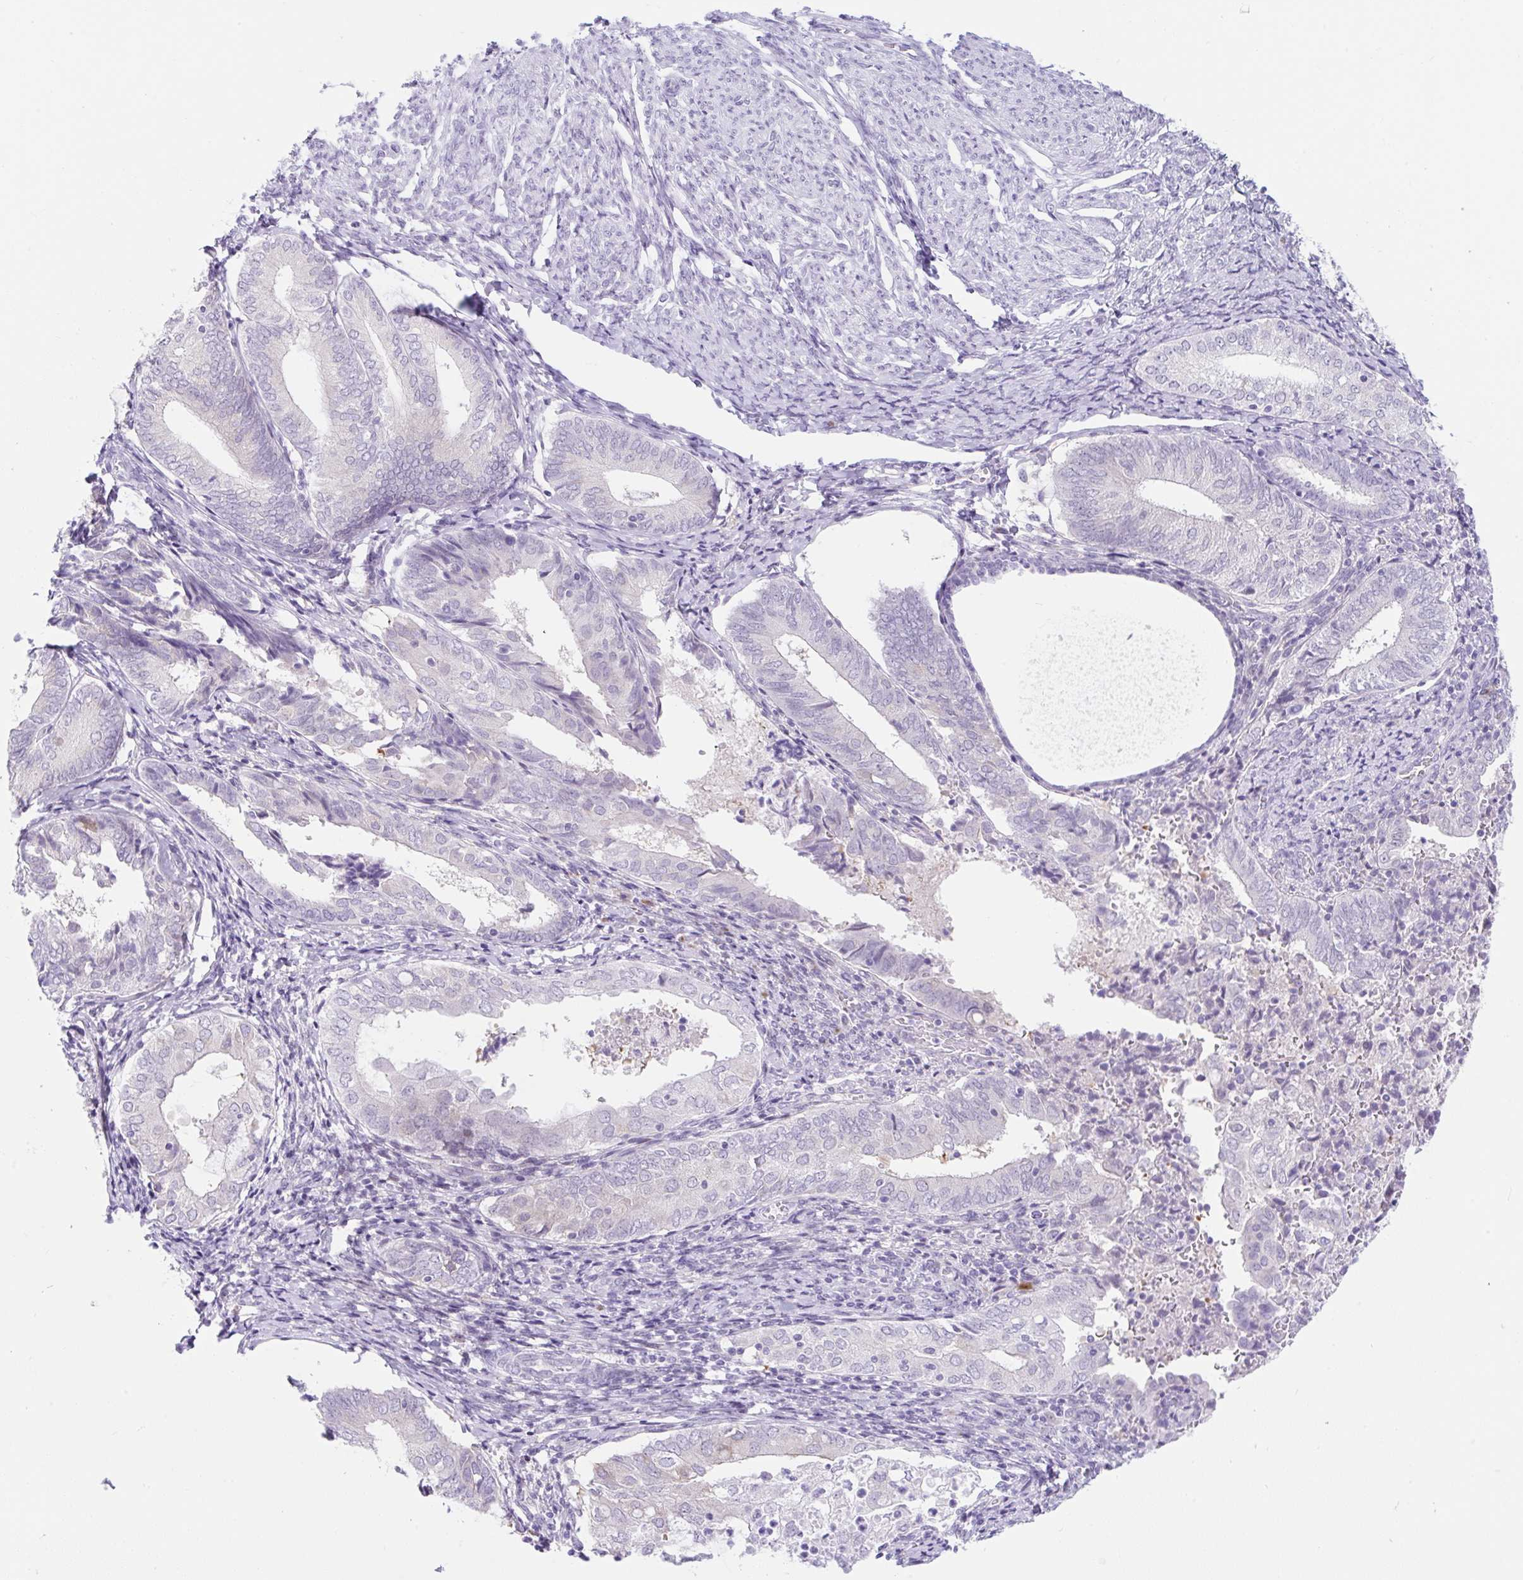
{"staining": {"intensity": "negative", "quantity": "none", "location": "none"}, "tissue": "endometrial cancer", "cell_type": "Tumor cells", "image_type": "cancer", "snomed": [{"axis": "morphology", "description": "Adenocarcinoma, NOS"}, {"axis": "topography", "description": "Endometrium"}], "caption": "This is a photomicrograph of IHC staining of adenocarcinoma (endometrial), which shows no staining in tumor cells.", "gene": "GOLGA8A", "patient": {"sex": "female", "age": 87}}